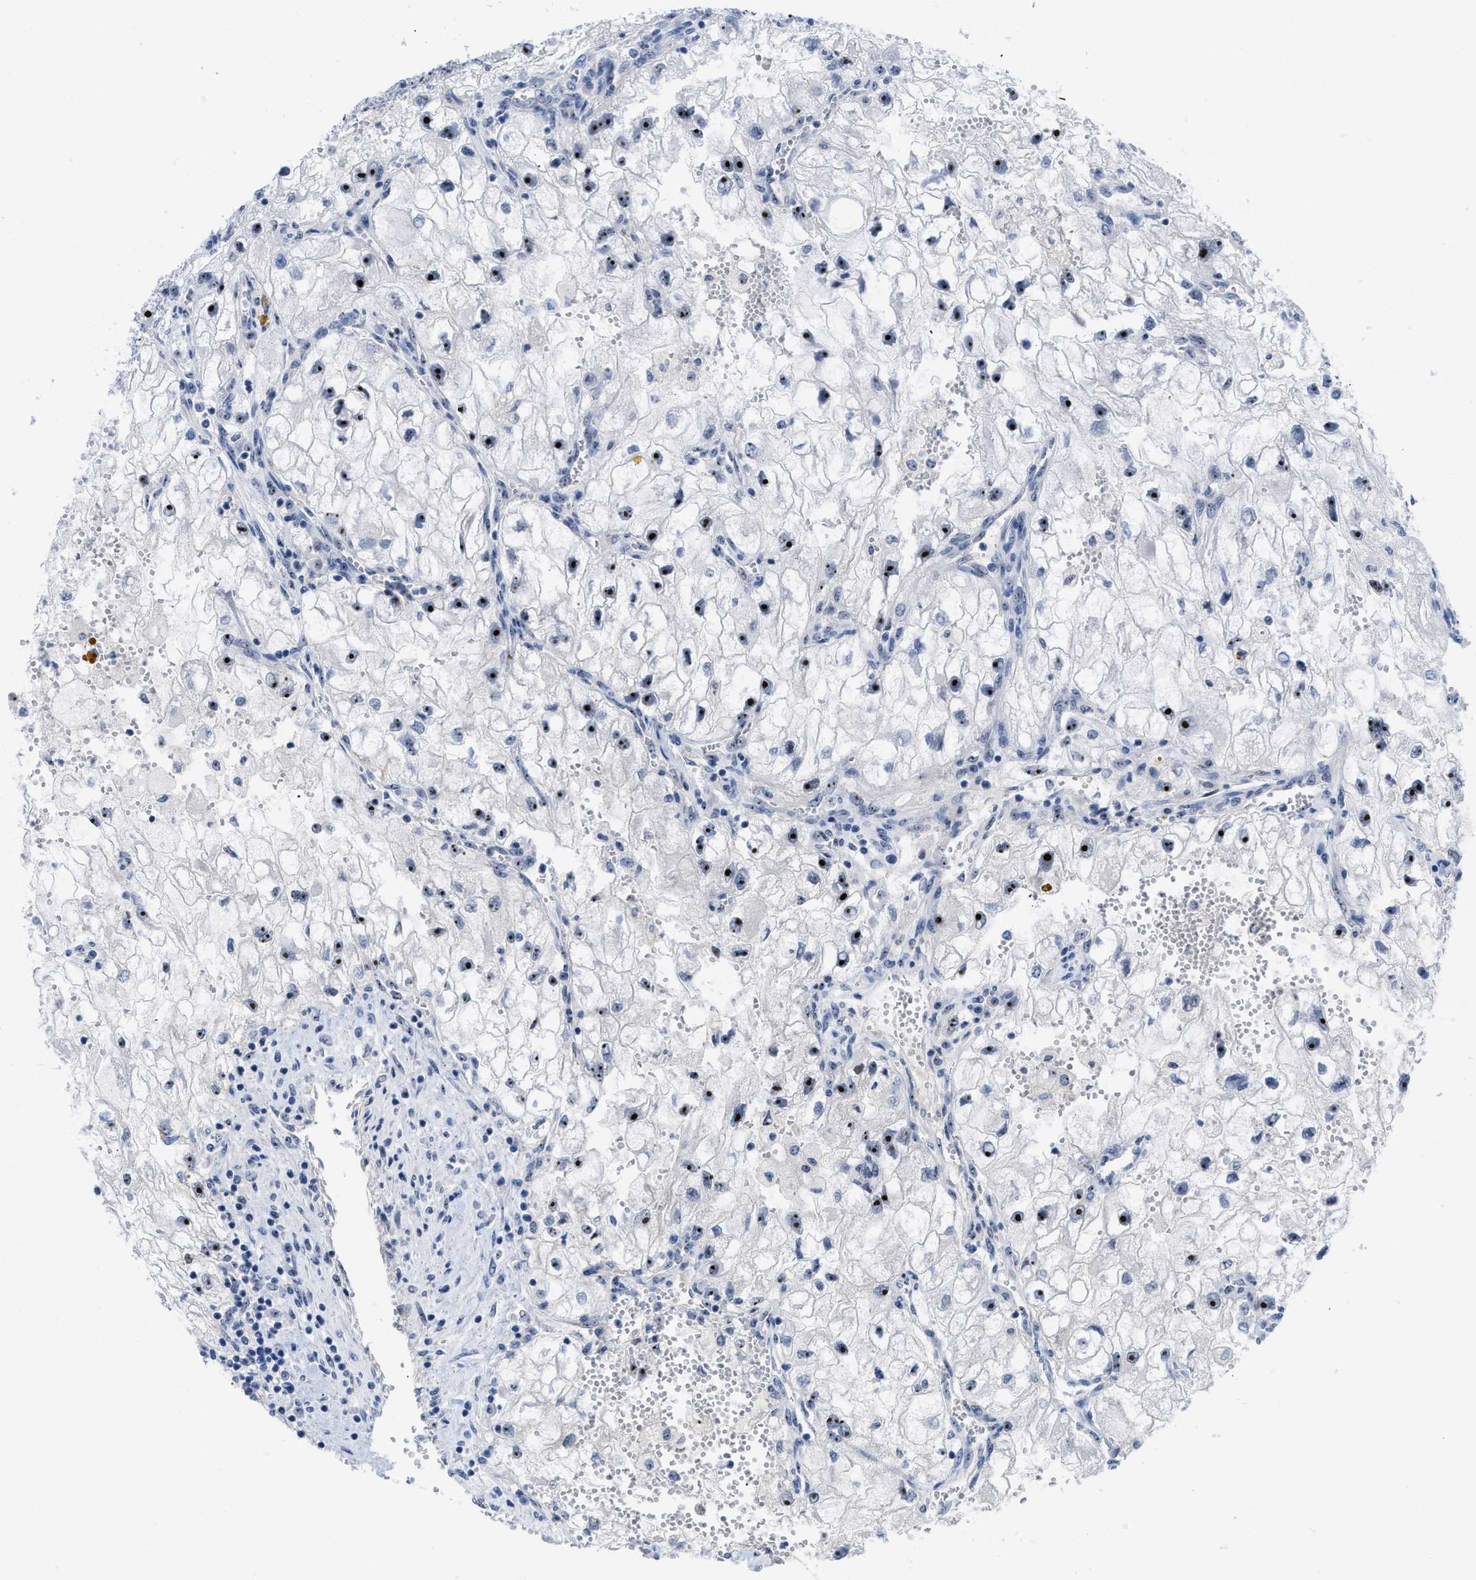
{"staining": {"intensity": "strong", "quantity": "25%-75%", "location": "nuclear"}, "tissue": "renal cancer", "cell_type": "Tumor cells", "image_type": "cancer", "snomed": [{"axis": "morphology", "description": "Adenocarcinoma, NOS"}, {"axis": "topography", "description": "Kidney"}], "caption": "Human renal cancer (adenocarcinoma) stained with a protein marker shows strong staining in tumor cells.", "gene": "NOP58", "patient": {"sex": "female", "age": 70}}